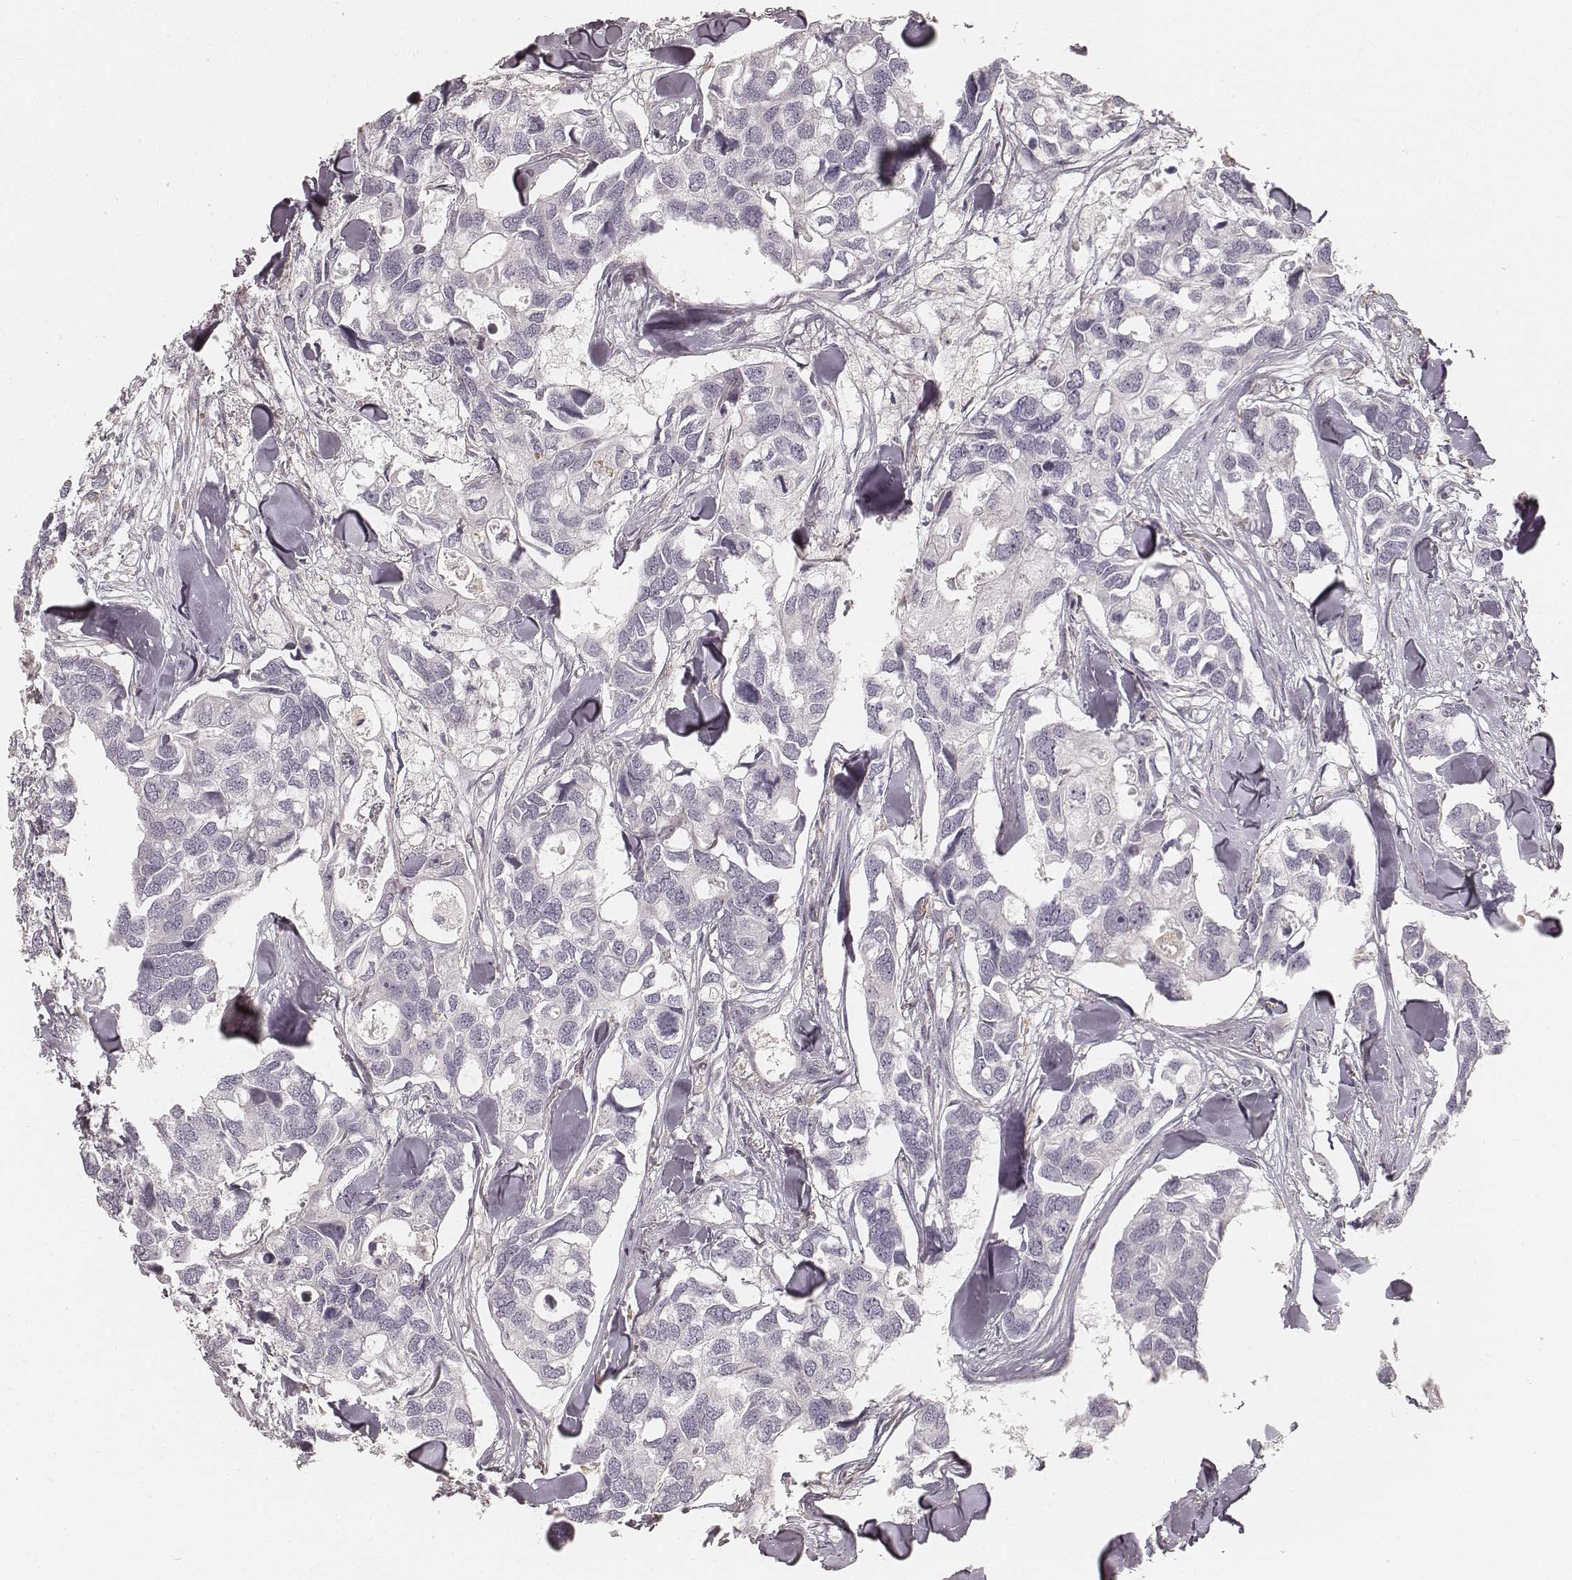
{"staining": {"intensity": "negative", "quantity": "none", "location": "none"}, "tissue": "breast cancer", "cell_type": "Tumor cells", "image_type": "cancer", "snomed": [{"axis": "morphology", "description": "Duct carcinoma"}, {"axis": "topography", "description": "Breast"}], "caption": "Human breast intraductal carcinoma stained for a protein using immunohistochemistry displays no expression in tumor cells.", "gene": "FMNL2", "patient": {"sex": "female", "age": 83}}